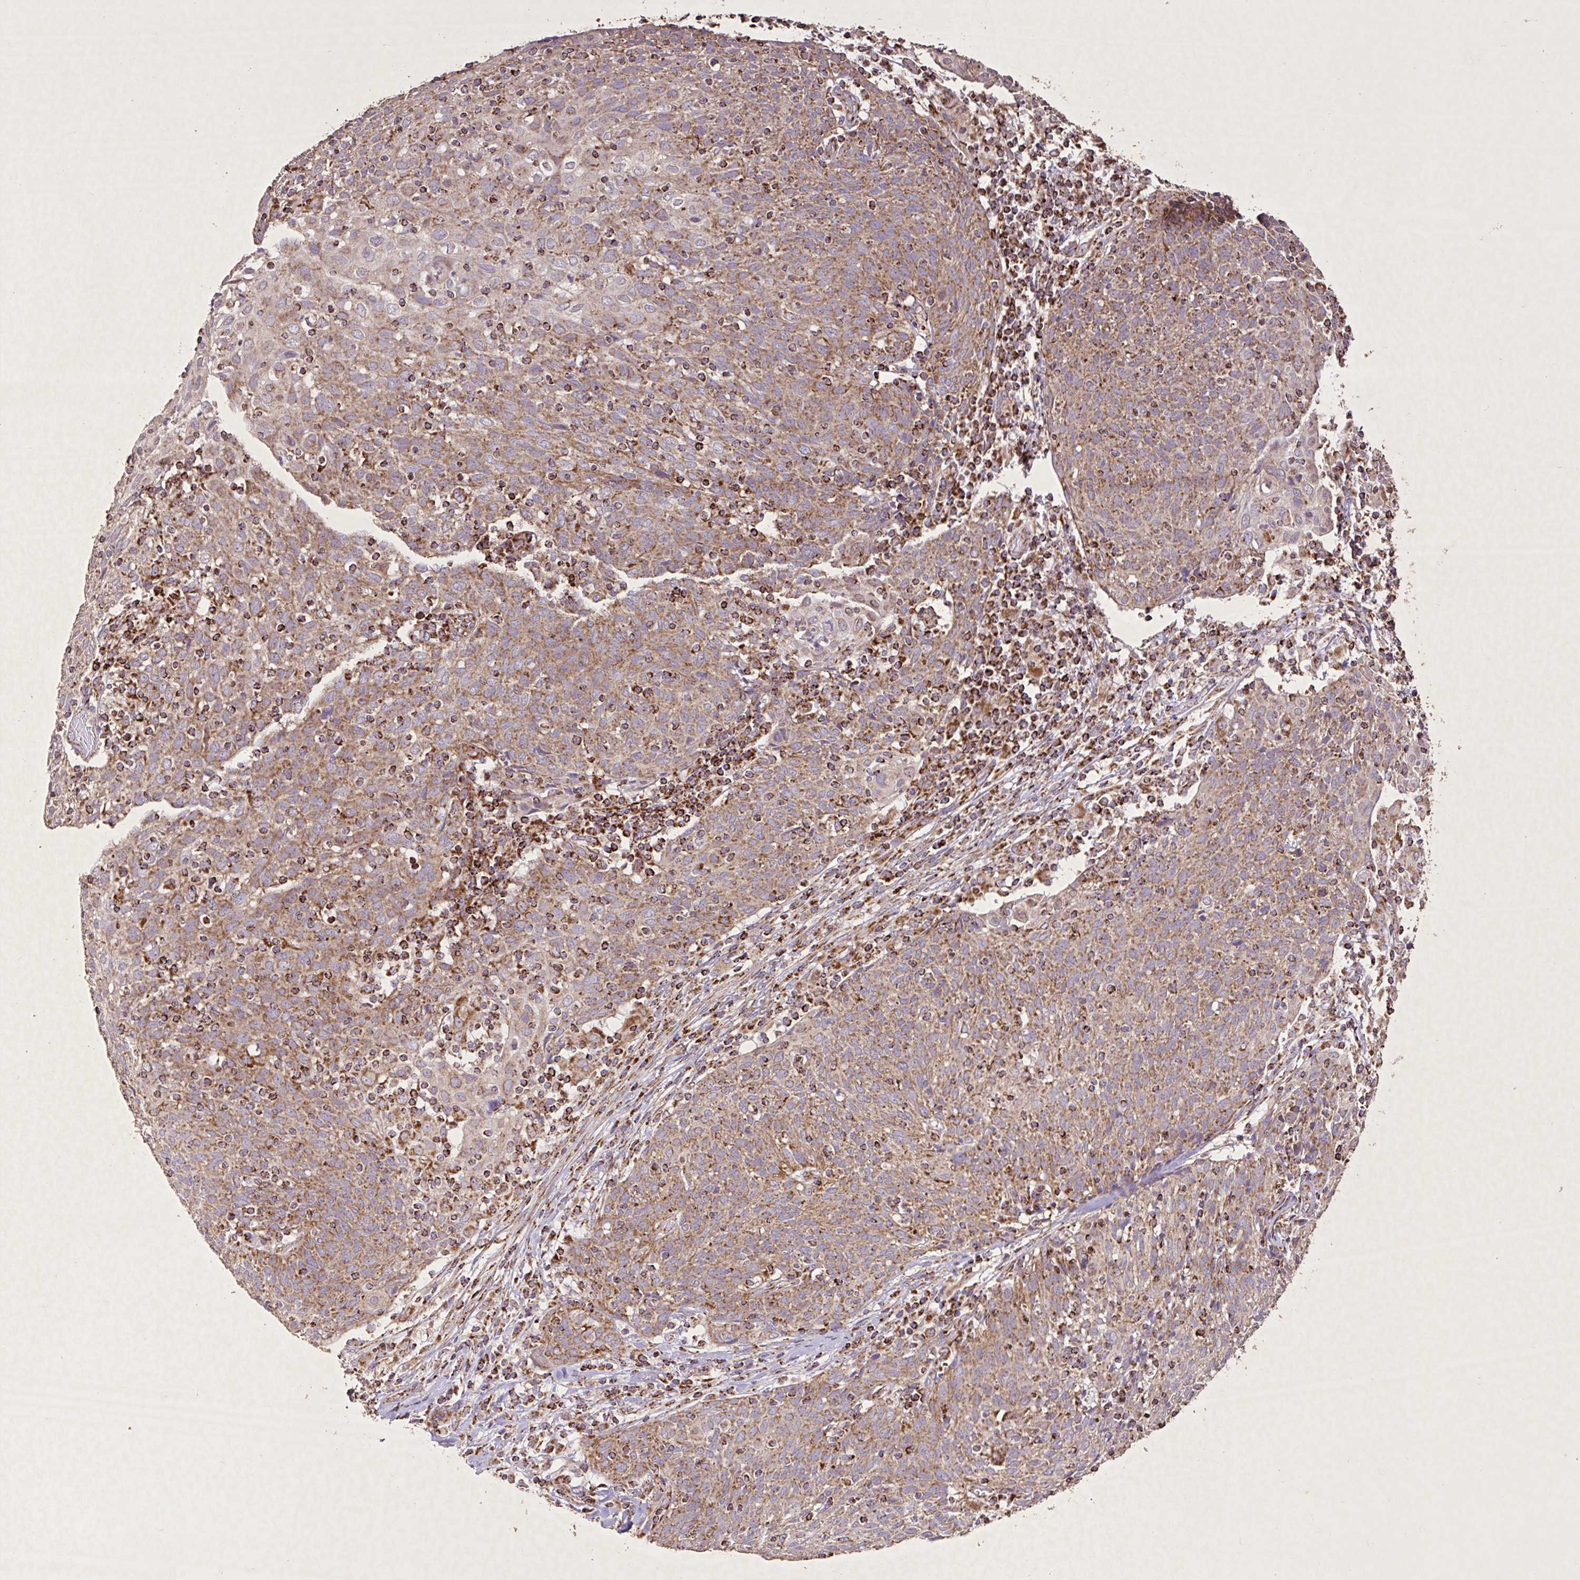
{"staining": {"intensity": "moderate", "quantity": ">75%", "location": "cytoplasmic/membranous"}, "tissue": "cervical cancer", "cell_type": "Tumor cells", "image_type": "cancer", "snomed": [{"axis": "morphology", "description": "Squamous cell carcinoma, NOS"}, {"axis": "topography", "description": "Cervix"}], "caption": "The histopathology image displays immunohistochemical staining of cervical cancer. There is moderate cytoplasmic/membranous staining is seen in about >75% of tumor cells.", "gene": "AGK", "patient": {"sex": "female", "age": 52}}